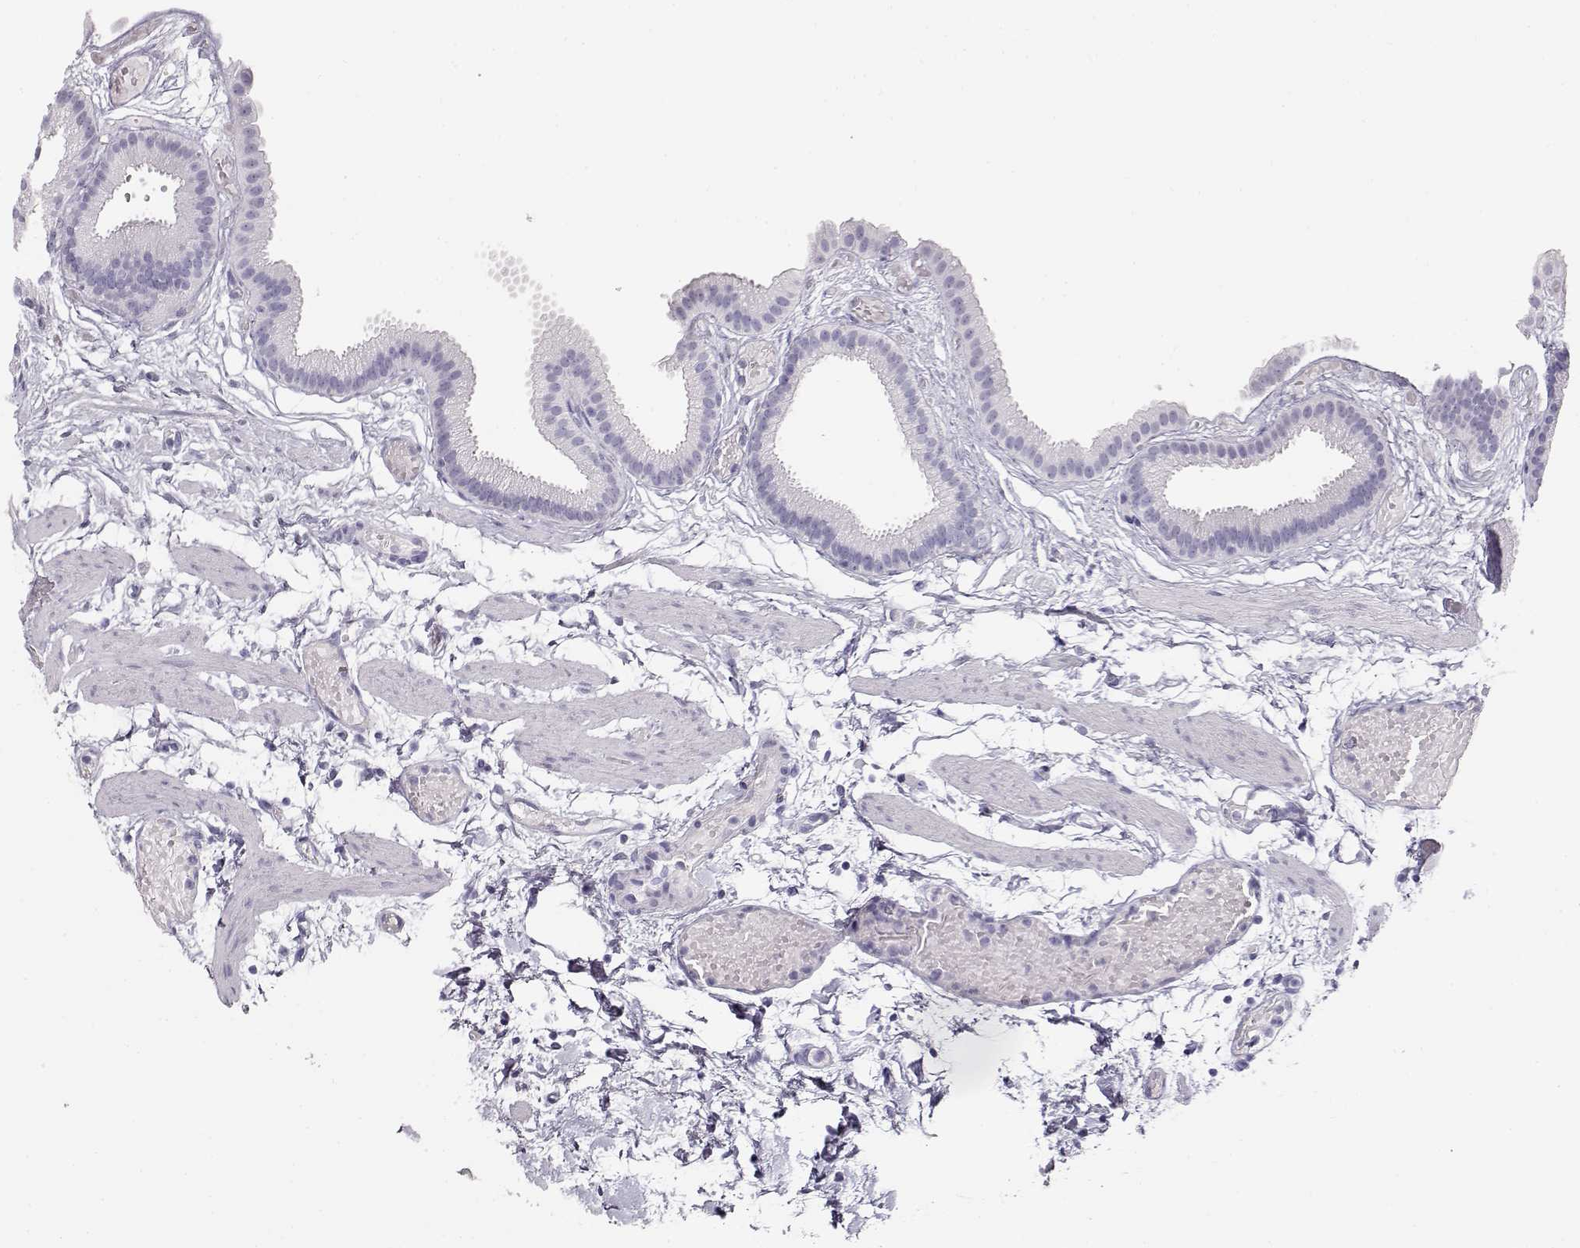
{"staining": {"intensity": "negative", "quantity": "none", "location": "none"}, "tissue": "gallbladder", "cell_type": "Glandular cells", "image_type": "normal", "snomed": [{"axis": "morphology", "description": "Normal tissue, NOS"}, {"axis": "topography", "description": "Gallbladder"}], "caption": "Immunohistochemistry (IHC) image of normal gallbladder: human gallbladder stained with DAB displays no significant protein positivity in glandular cells.", "gene": "TKTL1", "patient": {"sex": "female", "age": 45}}